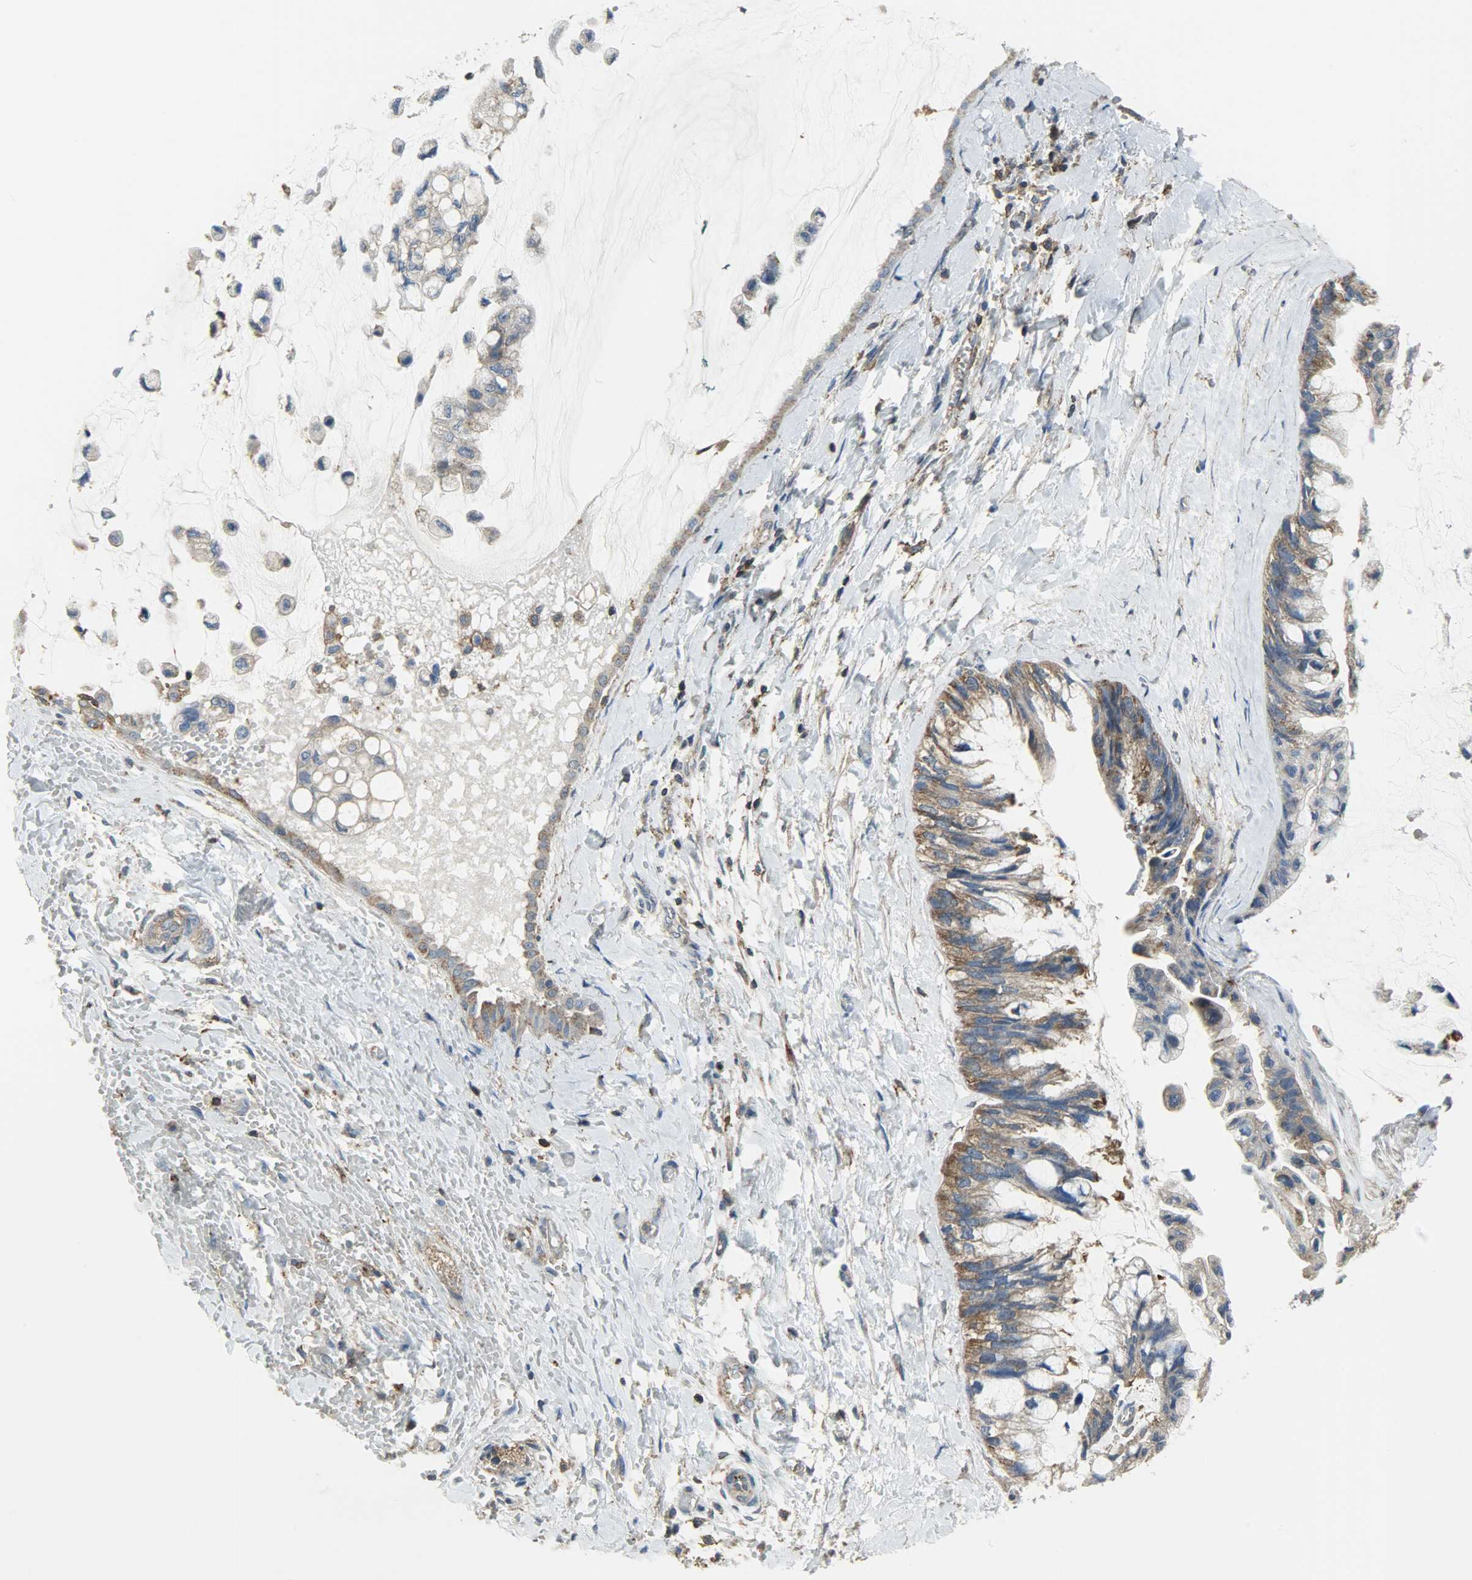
{"staining": {"intensity": "weak", "quantity": ">75%", "location": "cytoplasmic/membranous"}, "tissue": "ovarian cancer", "cell_type": "Tumor cells", "image_type": "cancer", "snomed": [{"axis": "morphology", "description": "Cystadenocarcinoma, mucinous, NOS"}, {"axis": "topography", "description": "Ovary"}], "caption": "IHC (DAB) staining of ovarian cancer (mucinous cystadenocarcinoma) exhibits weak cytoplasmic/membranous protein staining in approximately >75% of tumor cells. (IHC, brightfield microscopy, high magnification).", "gene": "DNAJA4", "patient": {"sex": "female", "age": 39}}